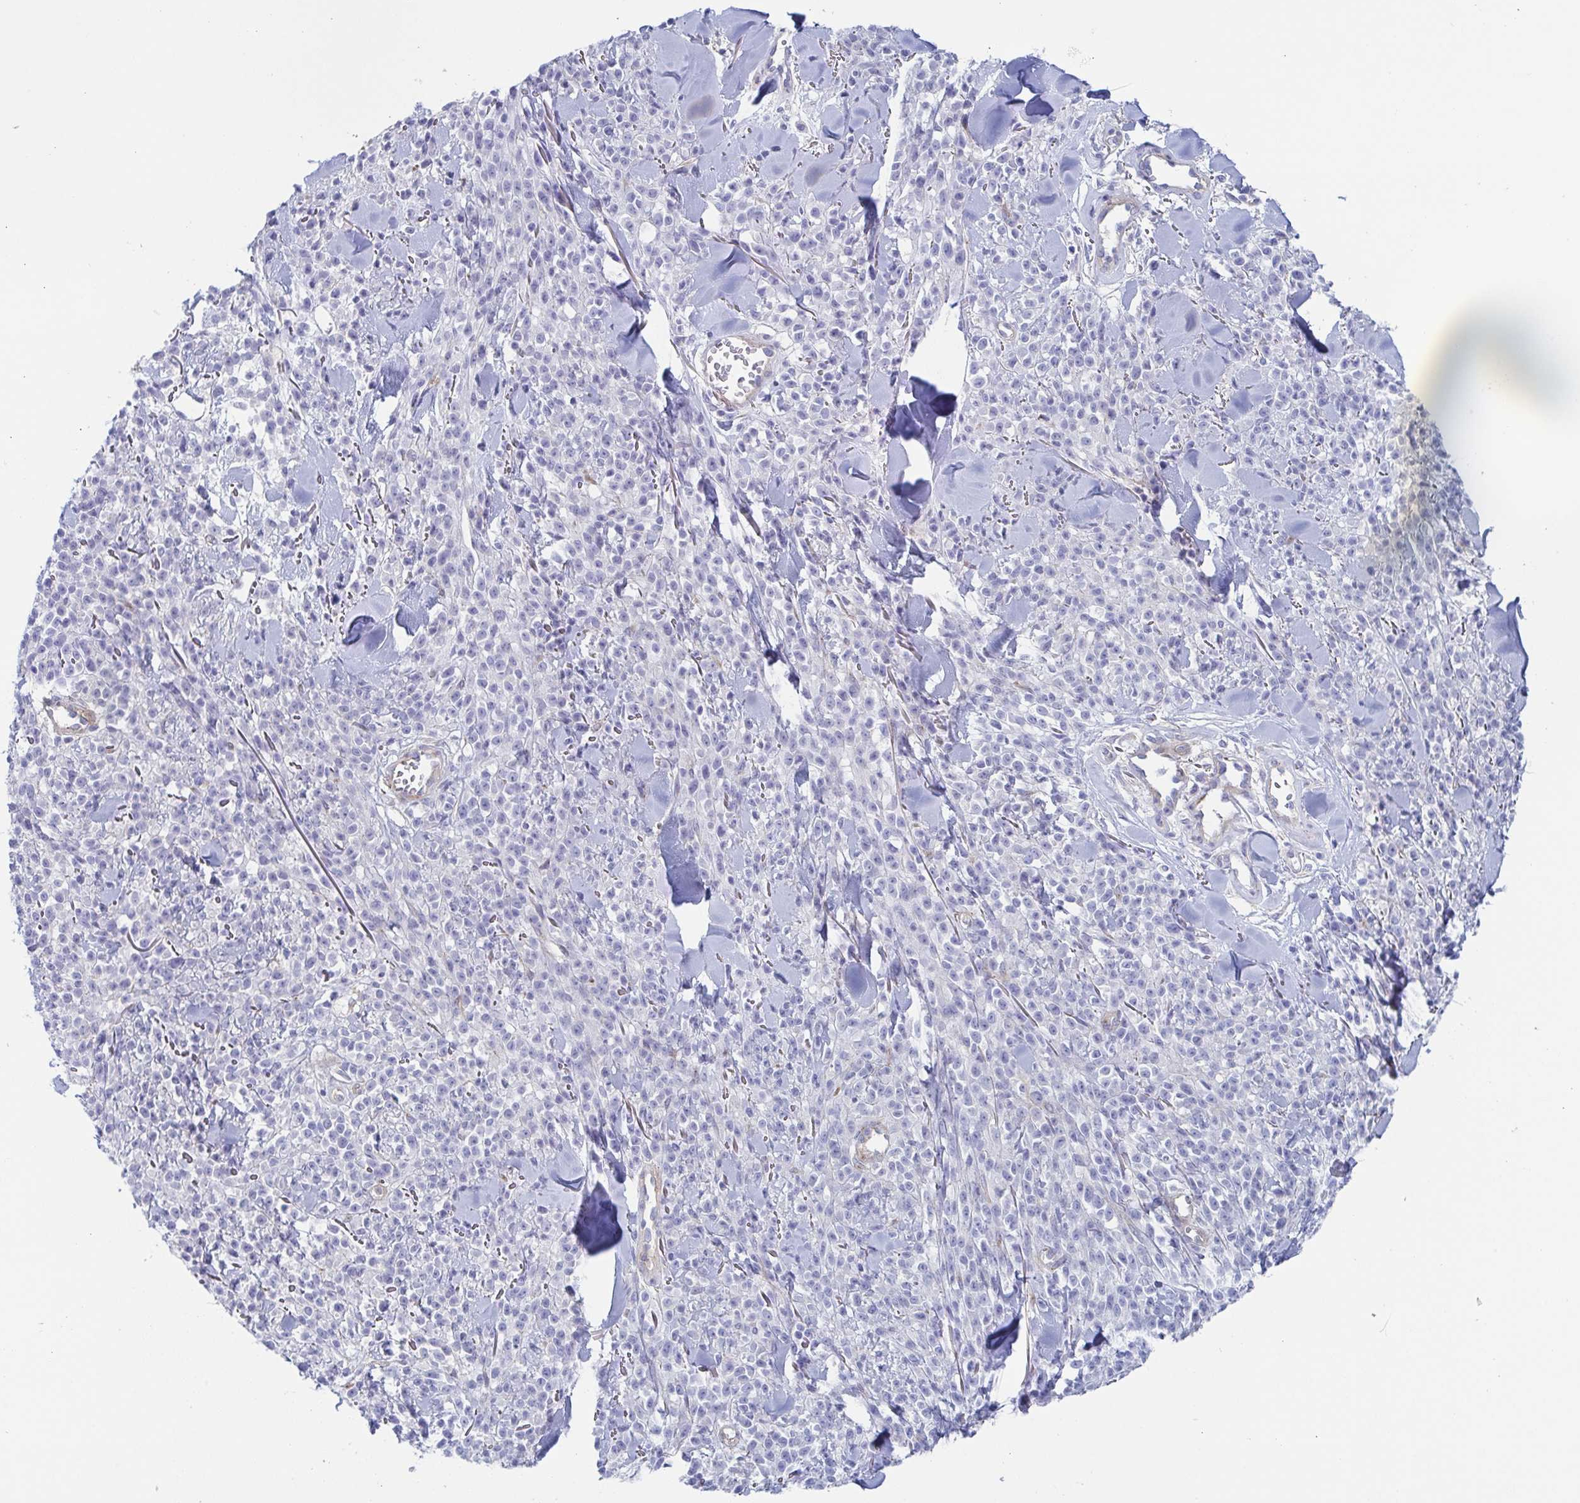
{"staining": {"intensity": "negative", "quantity": "none", "location": "none"}, "tissue": "melanoma", "cell_type": "Tumor cells", "image_type": "cancer", "snomed": [{"axis": "morphology", "description": "Malignant melanoma, NOS"}, {"axis": "topography", "description": "Skin"}, {"axis": "topography", "description": "Skin of trunk"}], "caption": "The IHC image has no significant expression in tumor cells of malignant melanoma tissue. The staining is performed using DAB brown chromogen with nuclei counter-stained in using hematoxylin.", "gene": "DYNC1I1", "patient": {"sex": "male", "age": 74}}